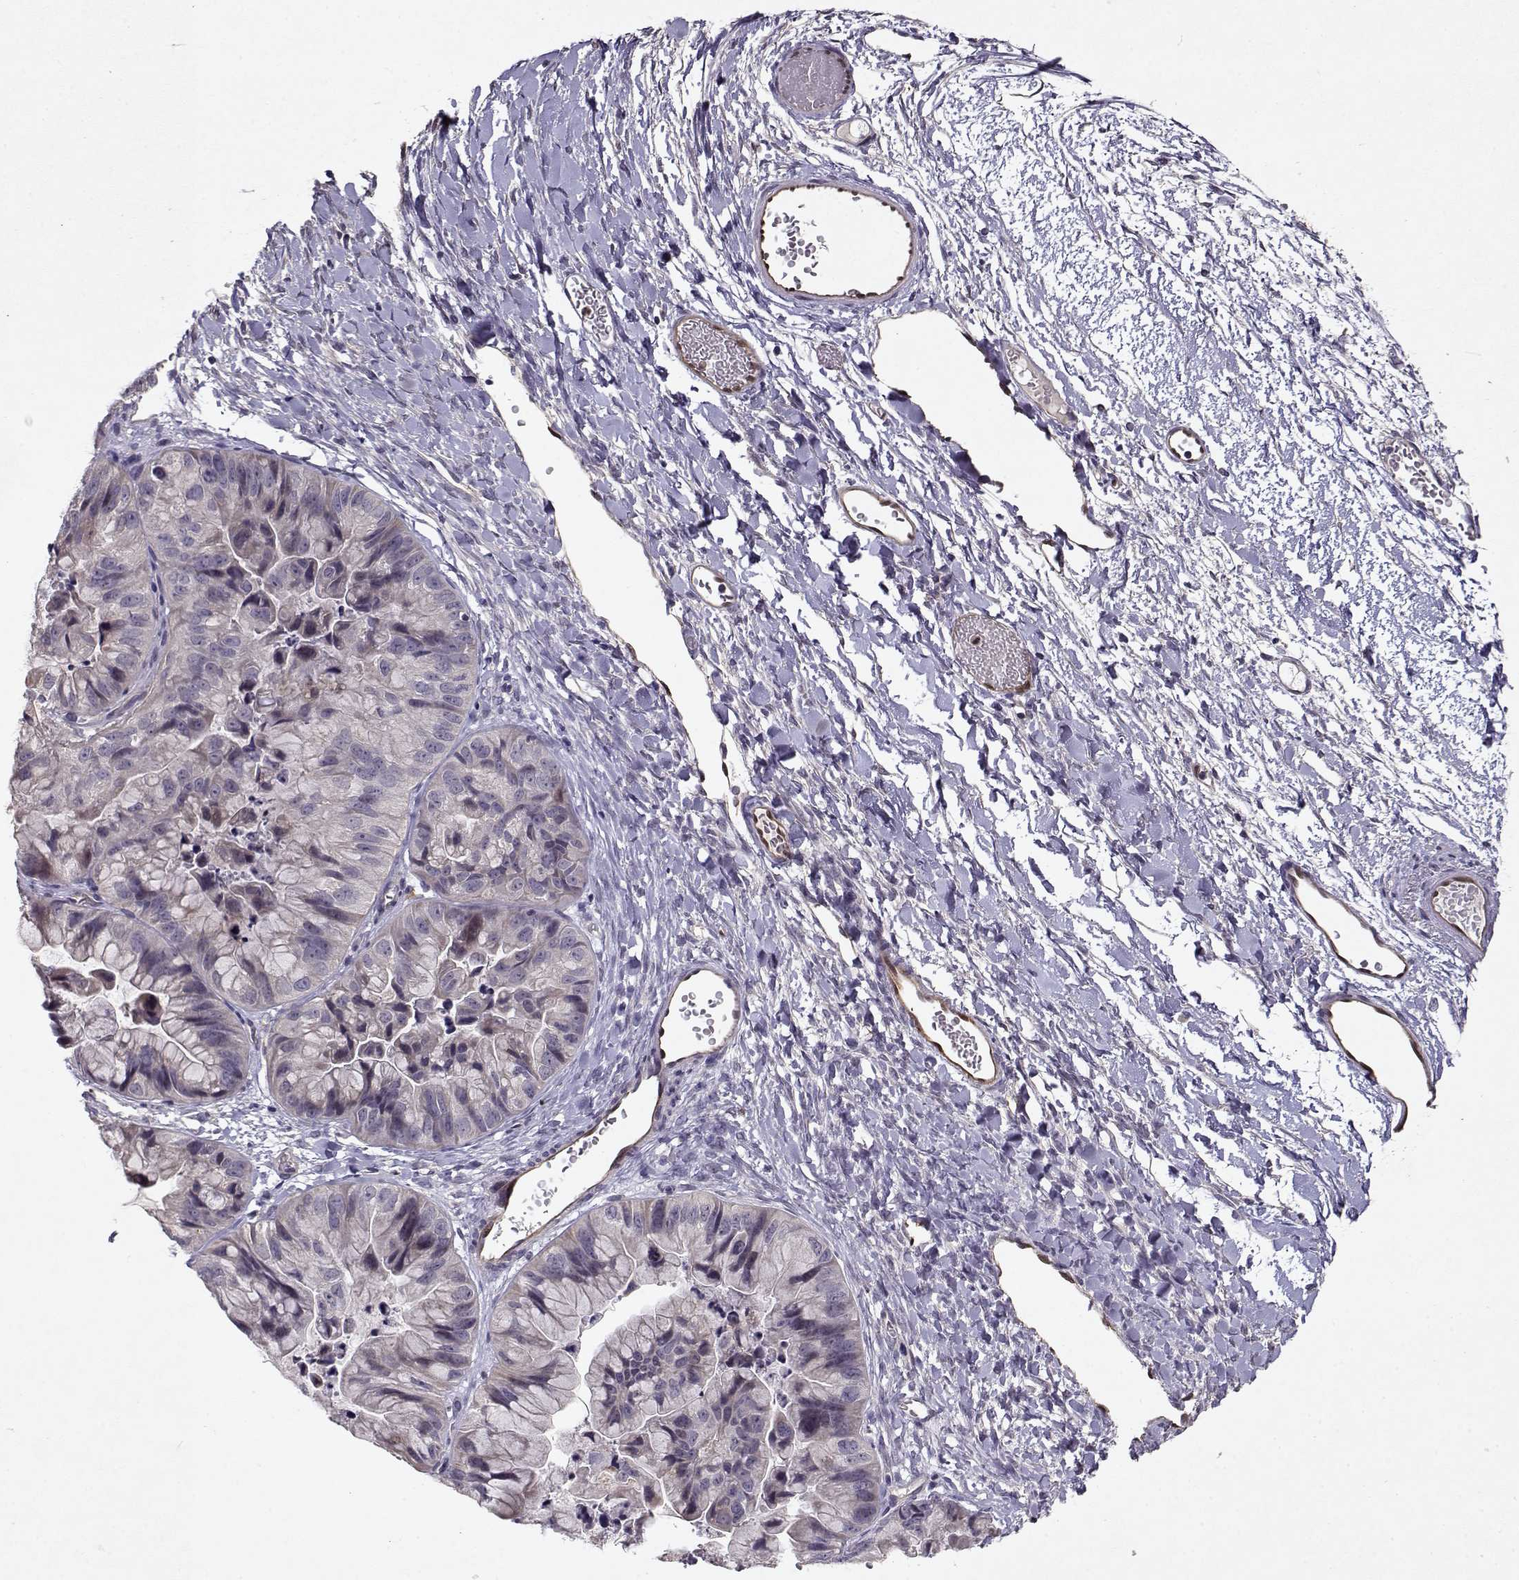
{"staining": {"intensity": "negative", "quantity": "none", "location": "none"}, "tissue": "ovarian cancer", "cell_type": "Tumor cells", "image_type": "cancer", "snomed": [{"axis": "morphology", "description": "Cystadenocarcinoma, mucinous, NOS"}, {"axis": "topography", "description": "Ovary"}], "caption": "An image of mucinous cystadenocarcinoma (ovarian) stained for a protein displays no brown staining in tumor cells.", "gene": "BMX", "patient": {"sex": "female", "age": 76}}